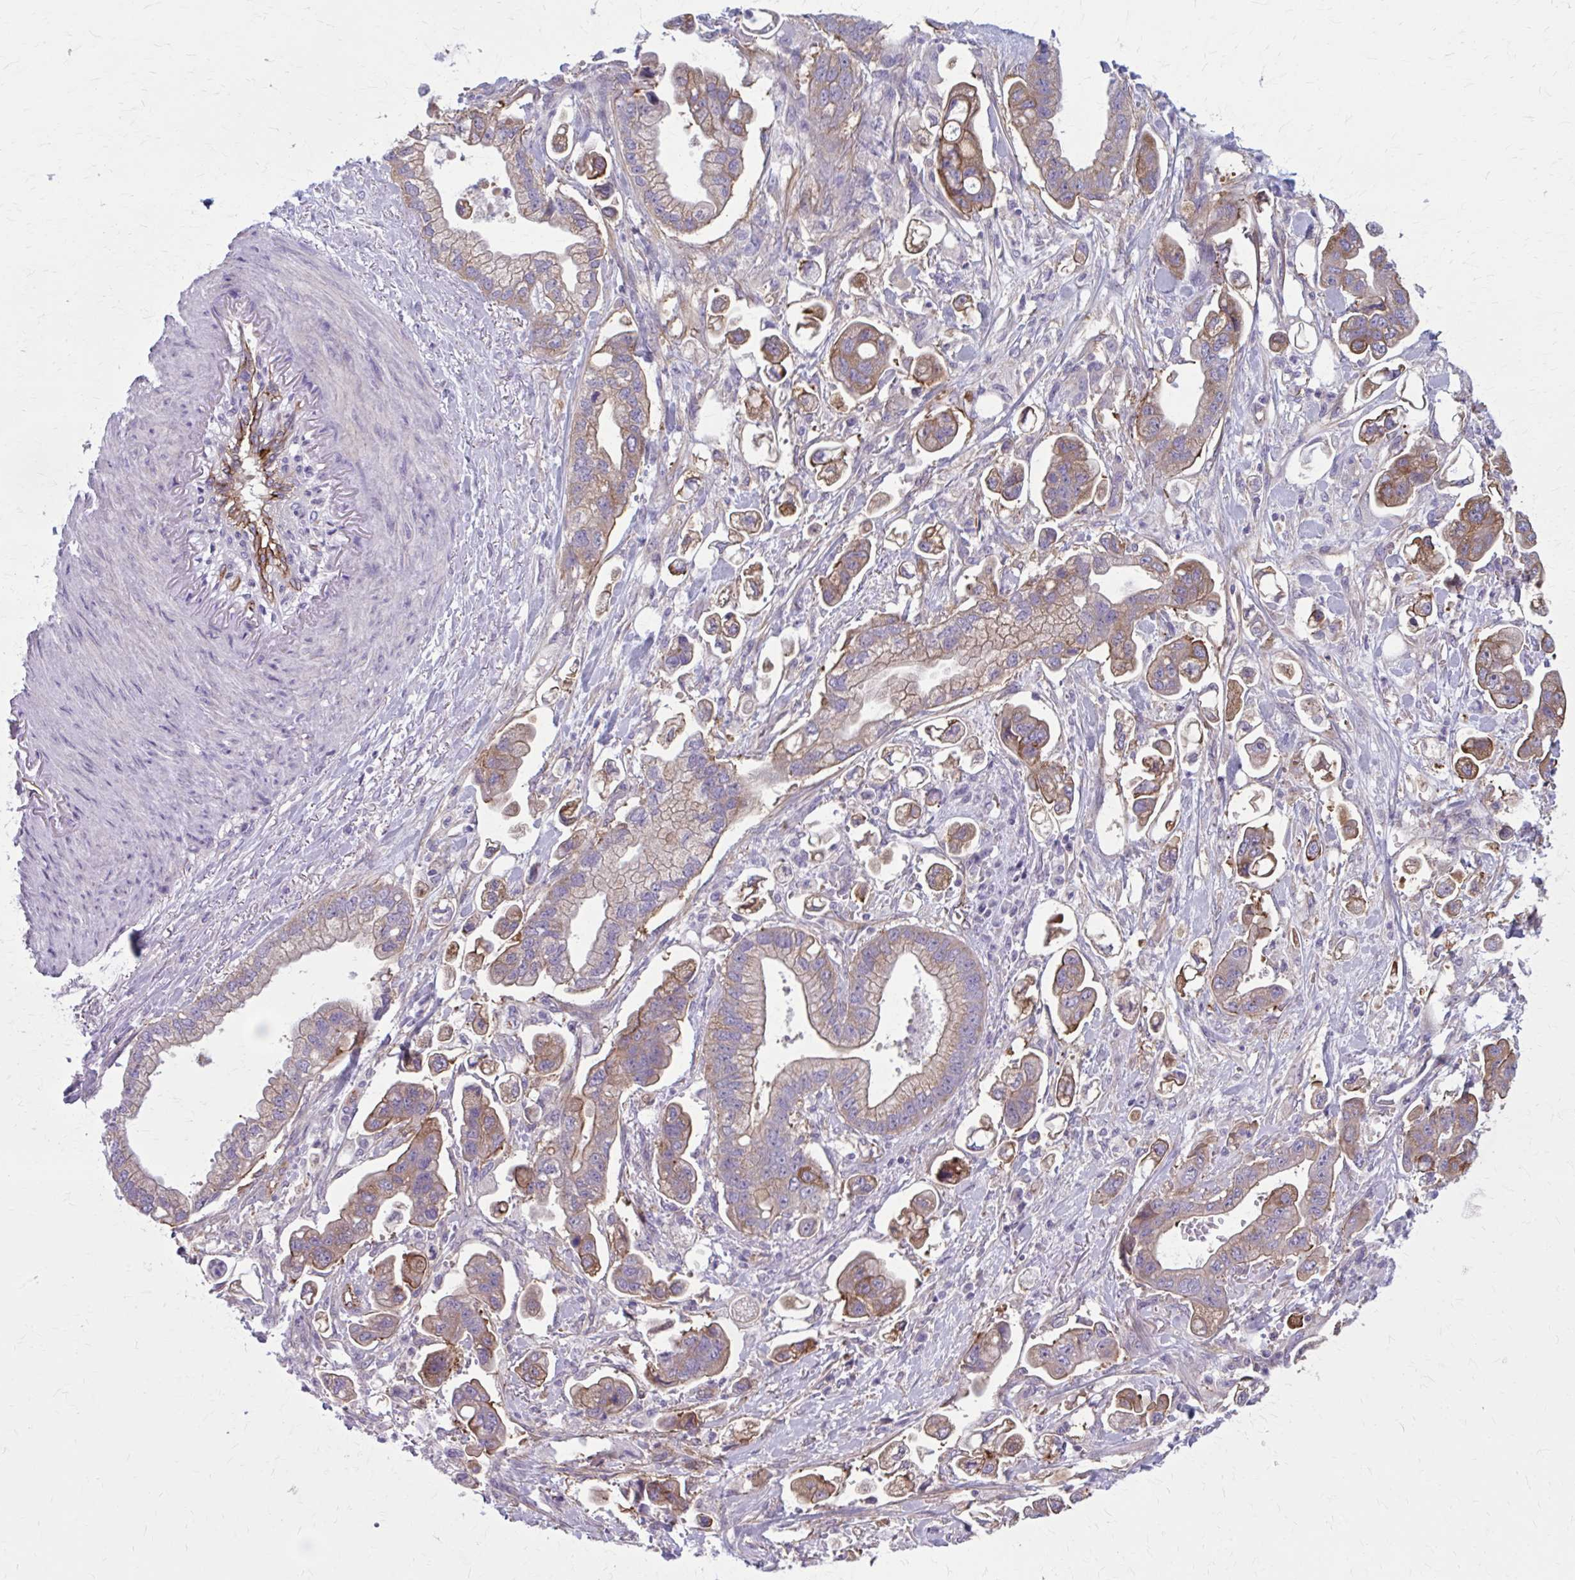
{"staining": {"intensity": "moderate", "quantity": ">75%", "location": "cytoplasmic/membranous"}, "tissue": "stomach cancer", "cell_type": "Tumor cells", "image_type": "cancer", "snomed": [{"axis": "morphology", "description": "Adenocarcinoma, NOS"}, {"axis": "topography", "description": "Stomach"}], "caption": "Stomach cancer (adenocarcinoma) stained with DAB (3,3'-diaminobenzidine) immunohistochemistry reveals medium levels of moderate cytoplasmic/membranous expression in approximately >75% of tumor cells.", "gene": "ZDHHC7", "patient": {"sex": "male", "age": 62}}